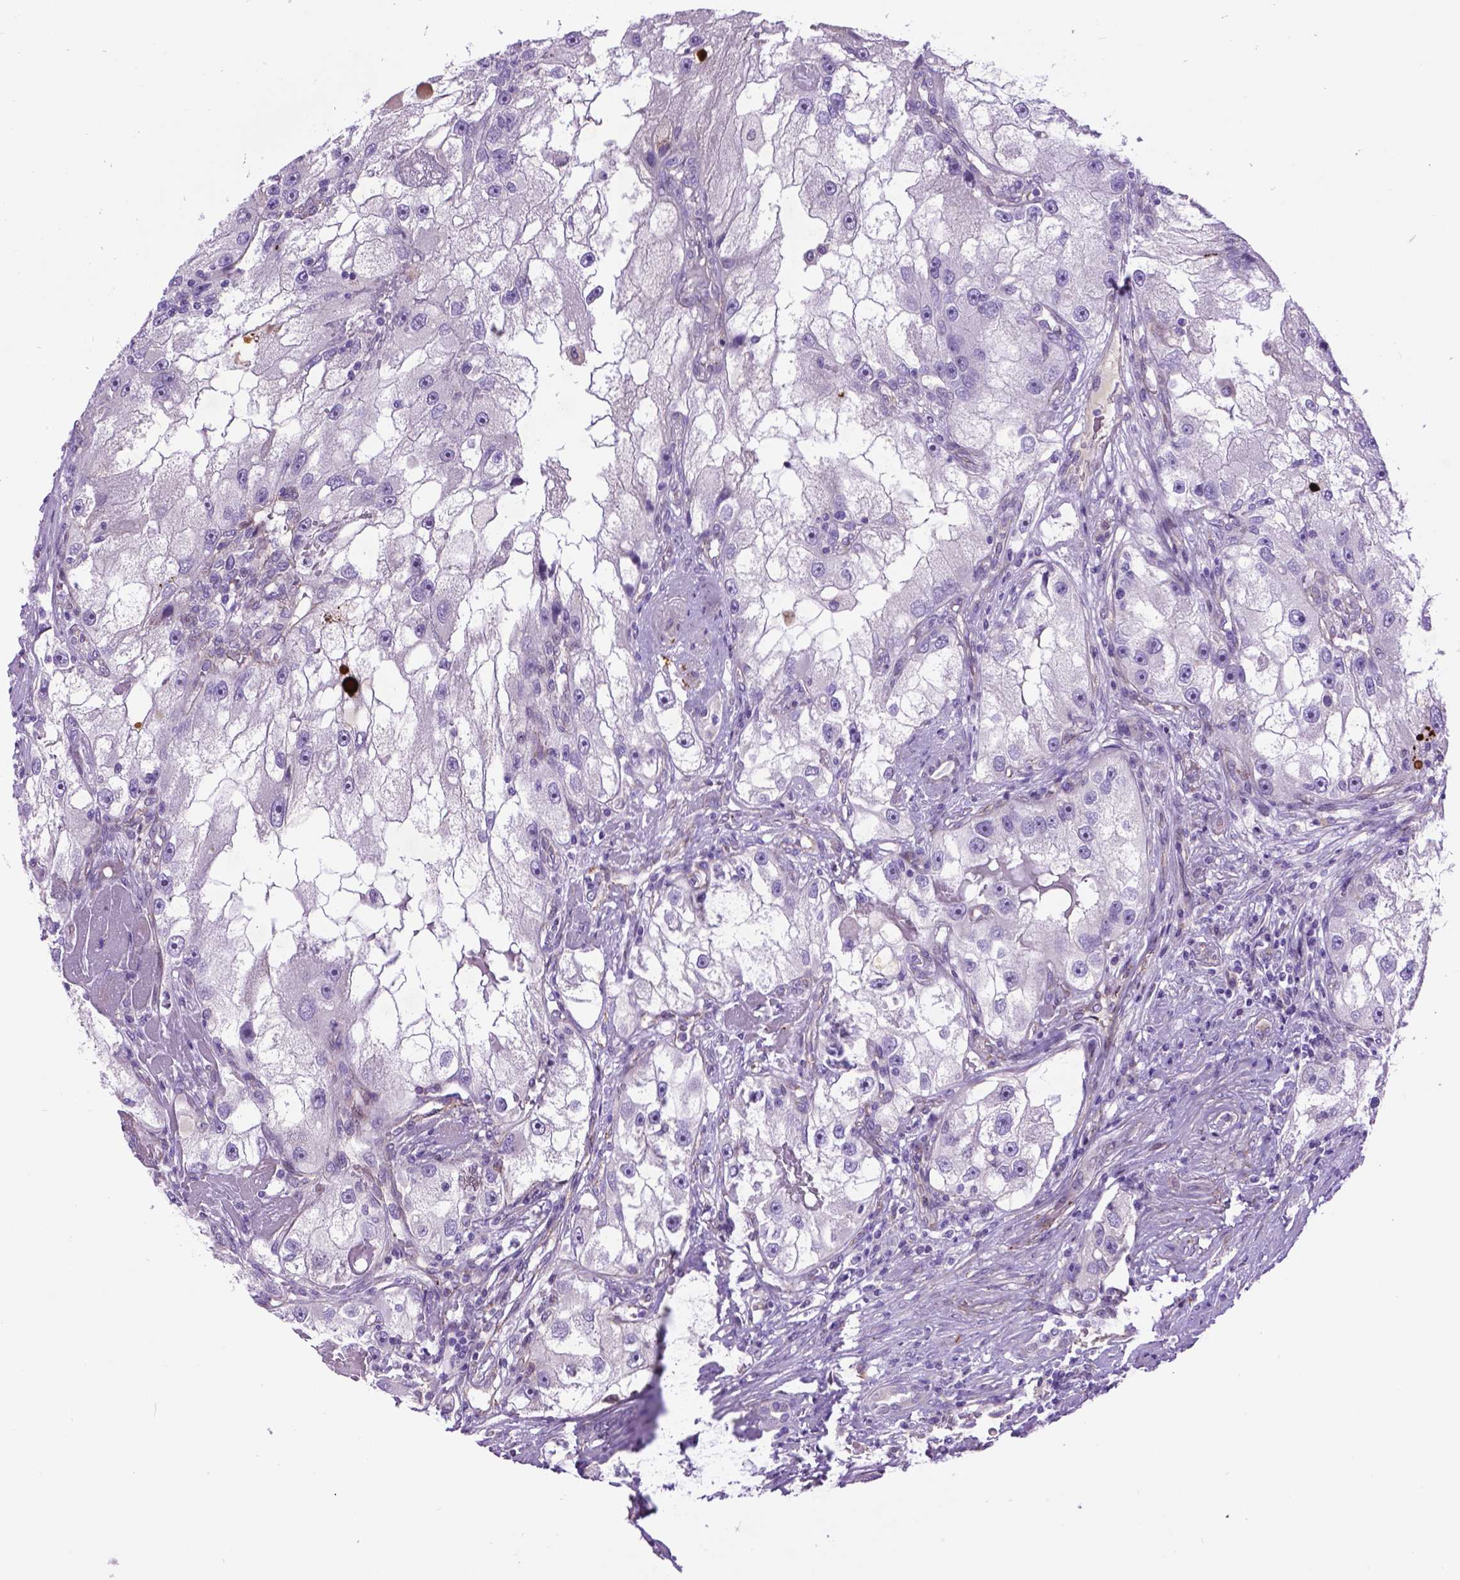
{"staining": {"intensity": "negative", "quantity": "none", "location": "none"}, "tissue": "renal cancer", "cell_type": "Tumor cells", "image_type": "cancer", "snomed": [{"axis": "morphology", "description": "Adenocarcinoma, NOS"}, {"axis": "topography", "description": "Kidney"}], "caption": "Human renal cancer stained for a protein using immunohistochemistry displays no expression in tumor cells.", "gene": "CCER2", "patient": {"sex": "male", "age": 63}}